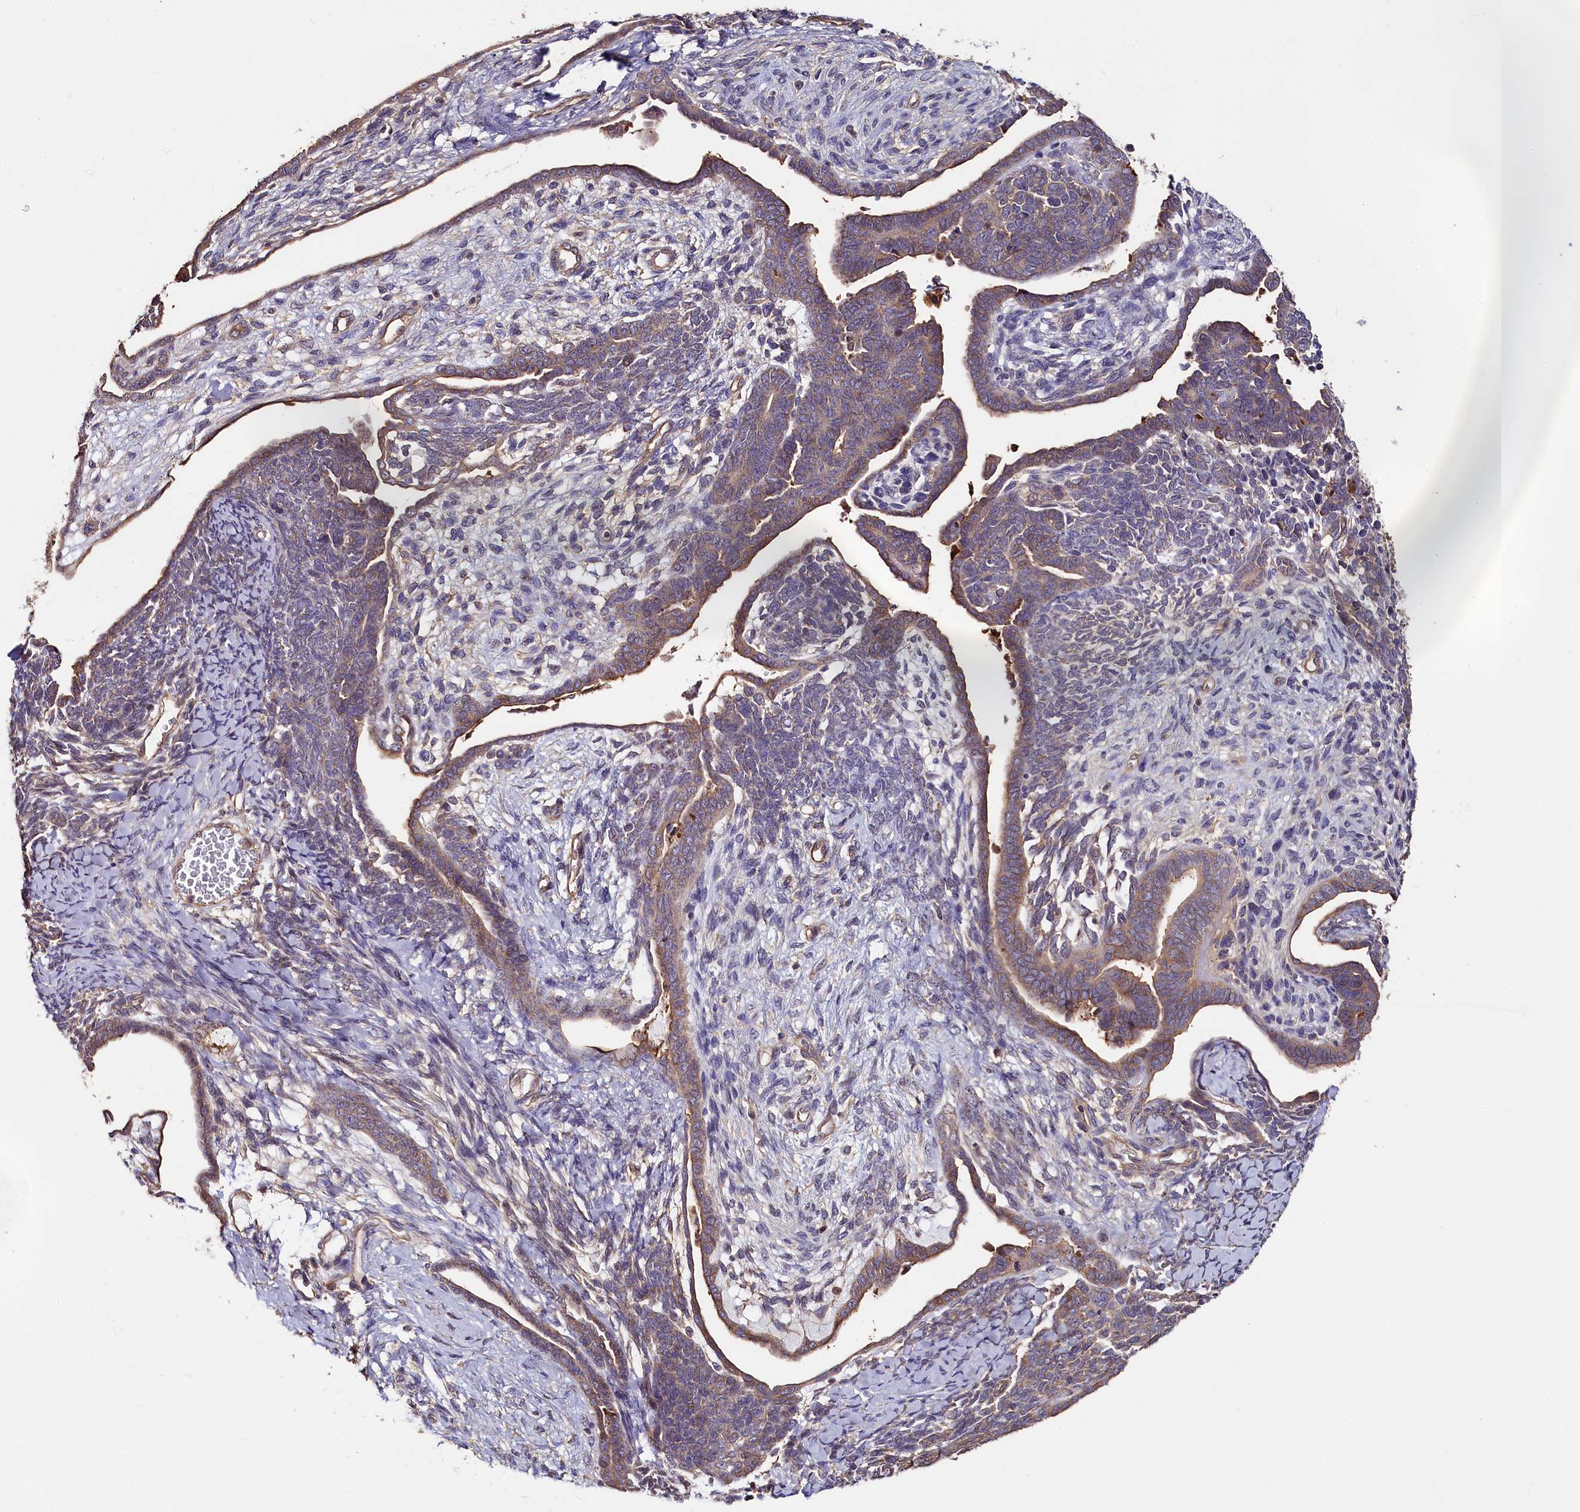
{"staining": {"intensity": "weak", "quantity": ">75%", "location": "cytoplasmic/membranous"}, "tissue": "endometrial cancer", "cell_type": "Tumor cells", "image_type": "cancer", "snomed": [{"axis": "morphology", "description": "Neoplasm, malignant, NOS"}, {"axis": "topography", "description": "Endometrium"}], "caption": "Immunohistochemical staining of endometrial cancer exhibits low levels of weak cytoplasmic/membranous staining in about >75% of tumor cells.", "gene": "KATNB1", "patient": {"sex": "female", "age": 74}}